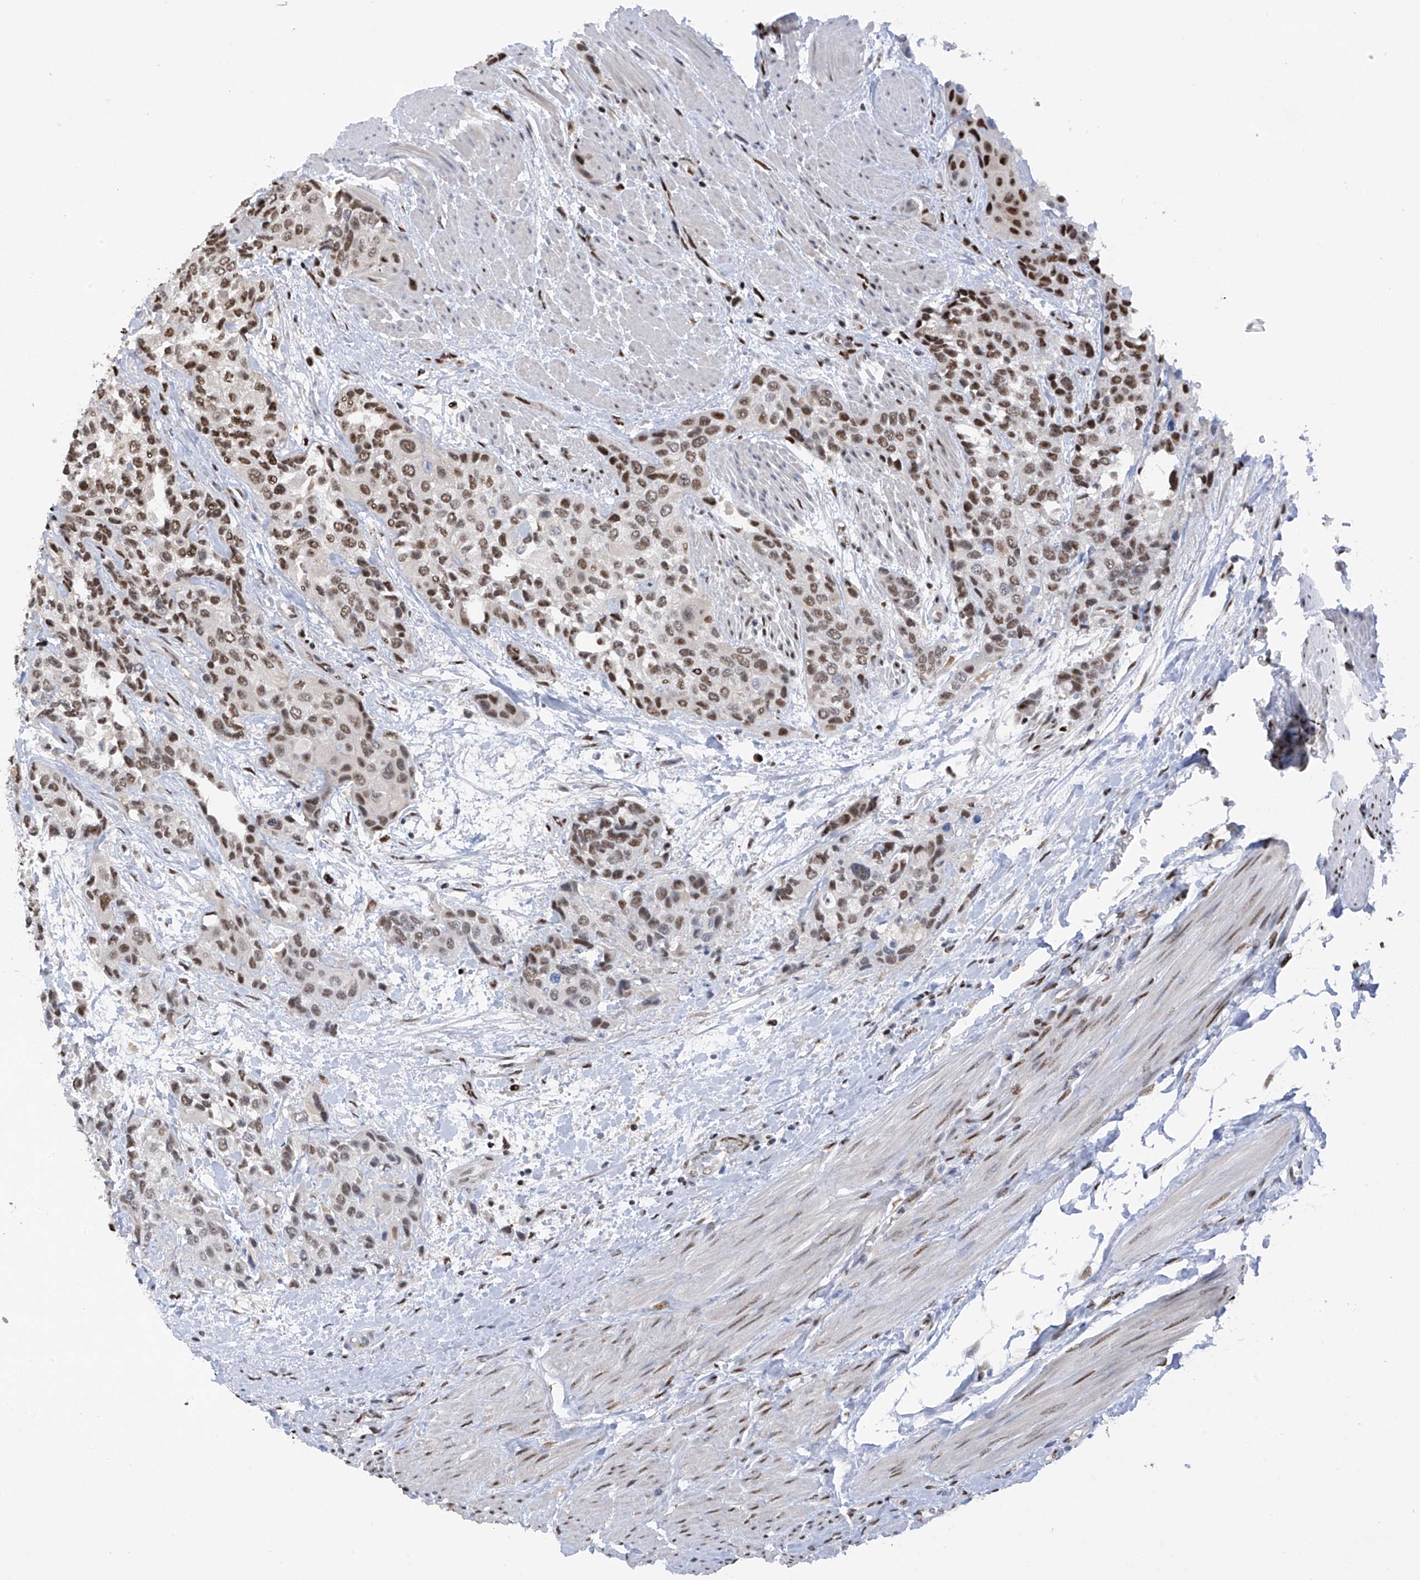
{"staining": {"intensity": "moderate", "quantity": ">75%", "location": "nuclear"}, "tissue": "urothelial cancer", "cell_type": "Tumor cells", "image_type": "cancer", "snomed": [{"axis": "morphology", "description": "Normal tissue, NOS"}, {"axis": "morphology", "description": "Urothelial carcinoma, High grade"}, {"axis": "topography", "description": "Vascular tissue"}, {"axis": "topography", "description": "Urinary bladder"}], "caption": "Protein expression analysis of human urothelial cancer reveals moderate nuclear staining in approximately >75% of tumor cells. (DAB IHC, brown staining for protein, blue staining for nuclei).", "gene": "PMM1", "patient": {"sex": "female", "age": 56}}